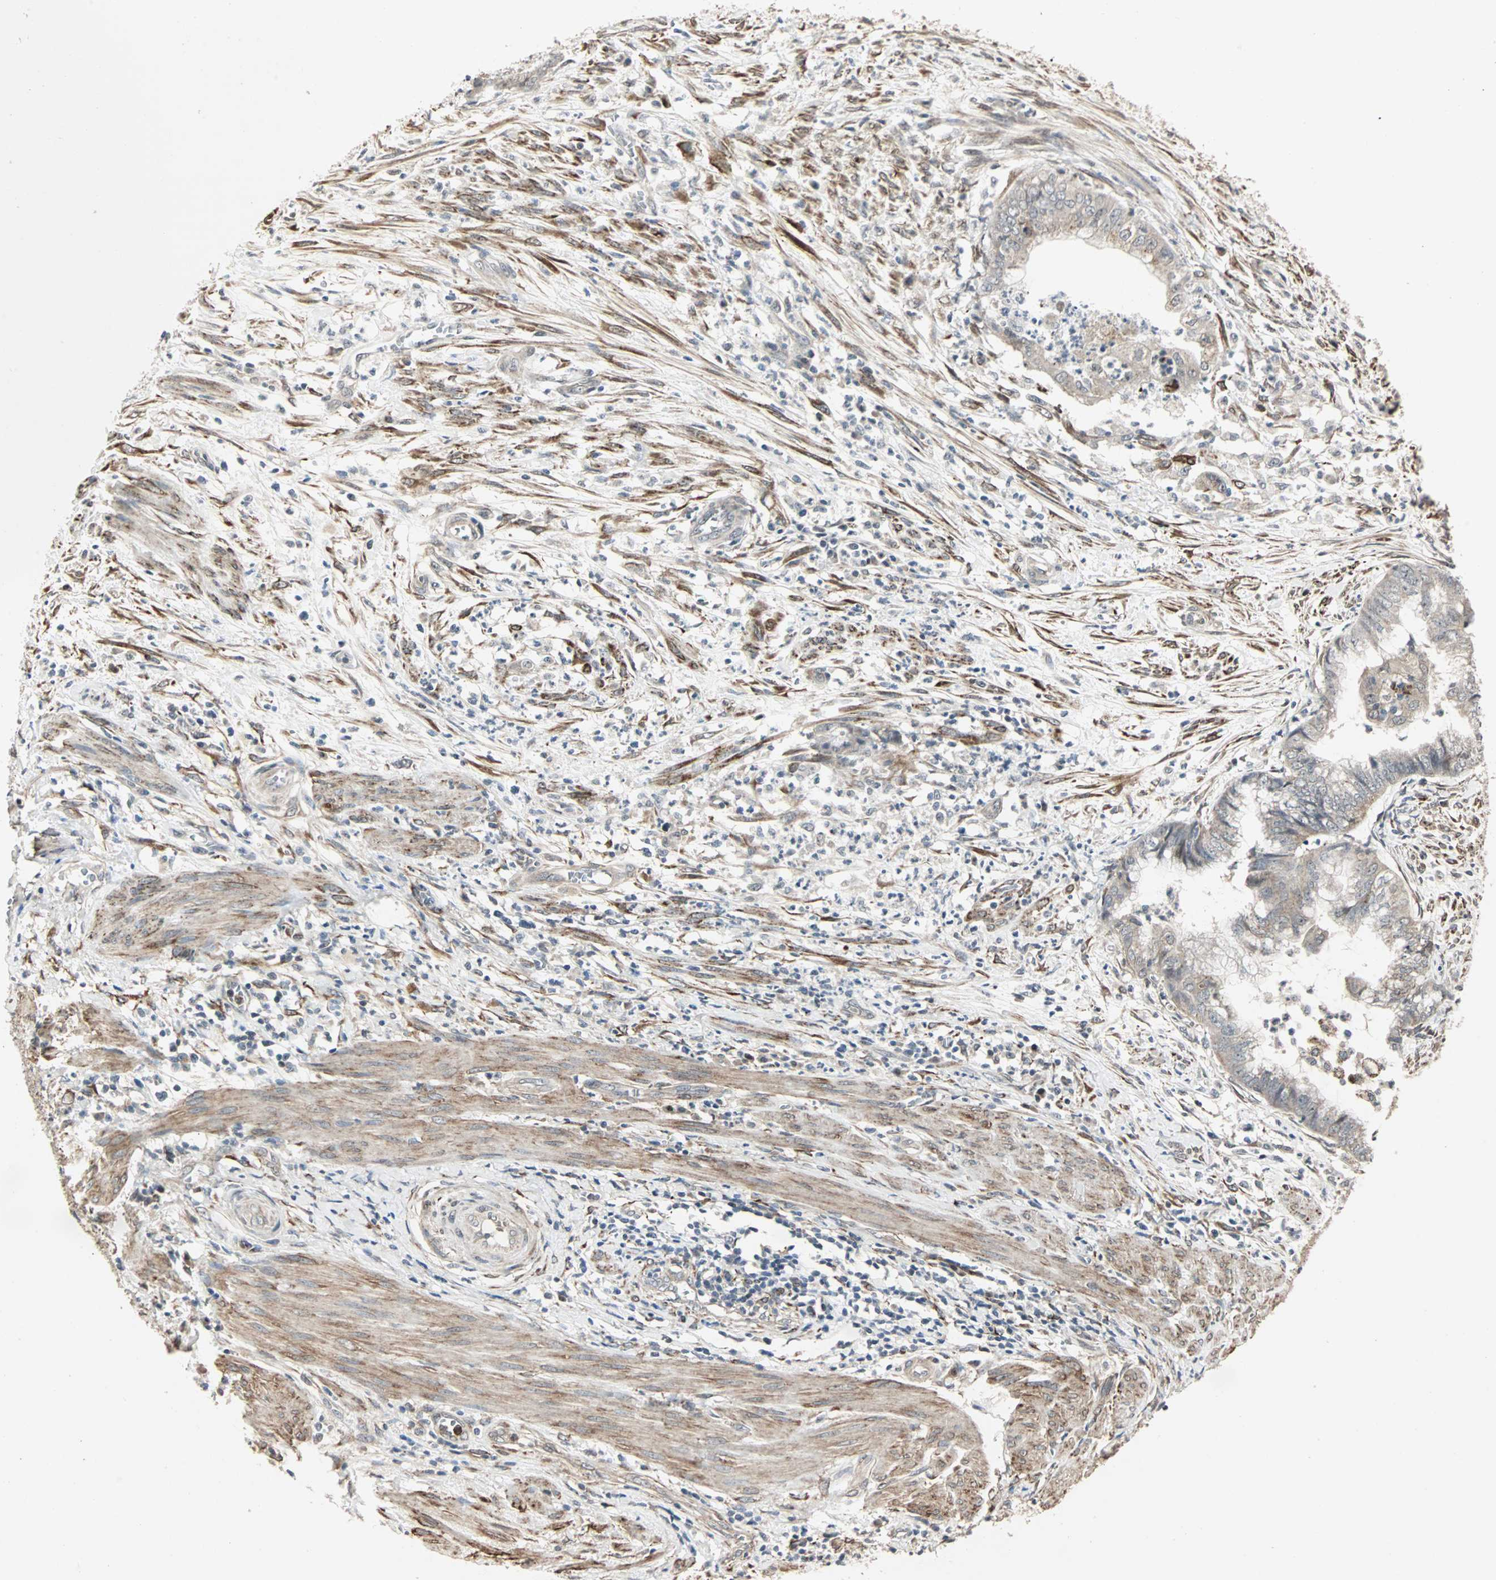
{"staining": {"intensity": "weak", "quantity": "25%-75%", "location": "cytoplasmic/membranous"}, "tissue": "endometrial cancer", "cell_type": "Tumor cells", "image_type": "cancer", "snomed": [{"axis": "morphology", "description": "Necrosis, NOS"}, {"axis": "morphology", "description": "Adenocarcinoma, NOS"}, {"axis": "topography", "description": "Endometrium"}], "caption": "There is low levels of weak cytoplasmic/membranous expression in tumor cells of endometrial cancer (adenocarcinoma), as demonstrated by immunohistochemical staining (brown color).", "gene": "TRPV4", "patient": {"sex": "female", "age": 79}}